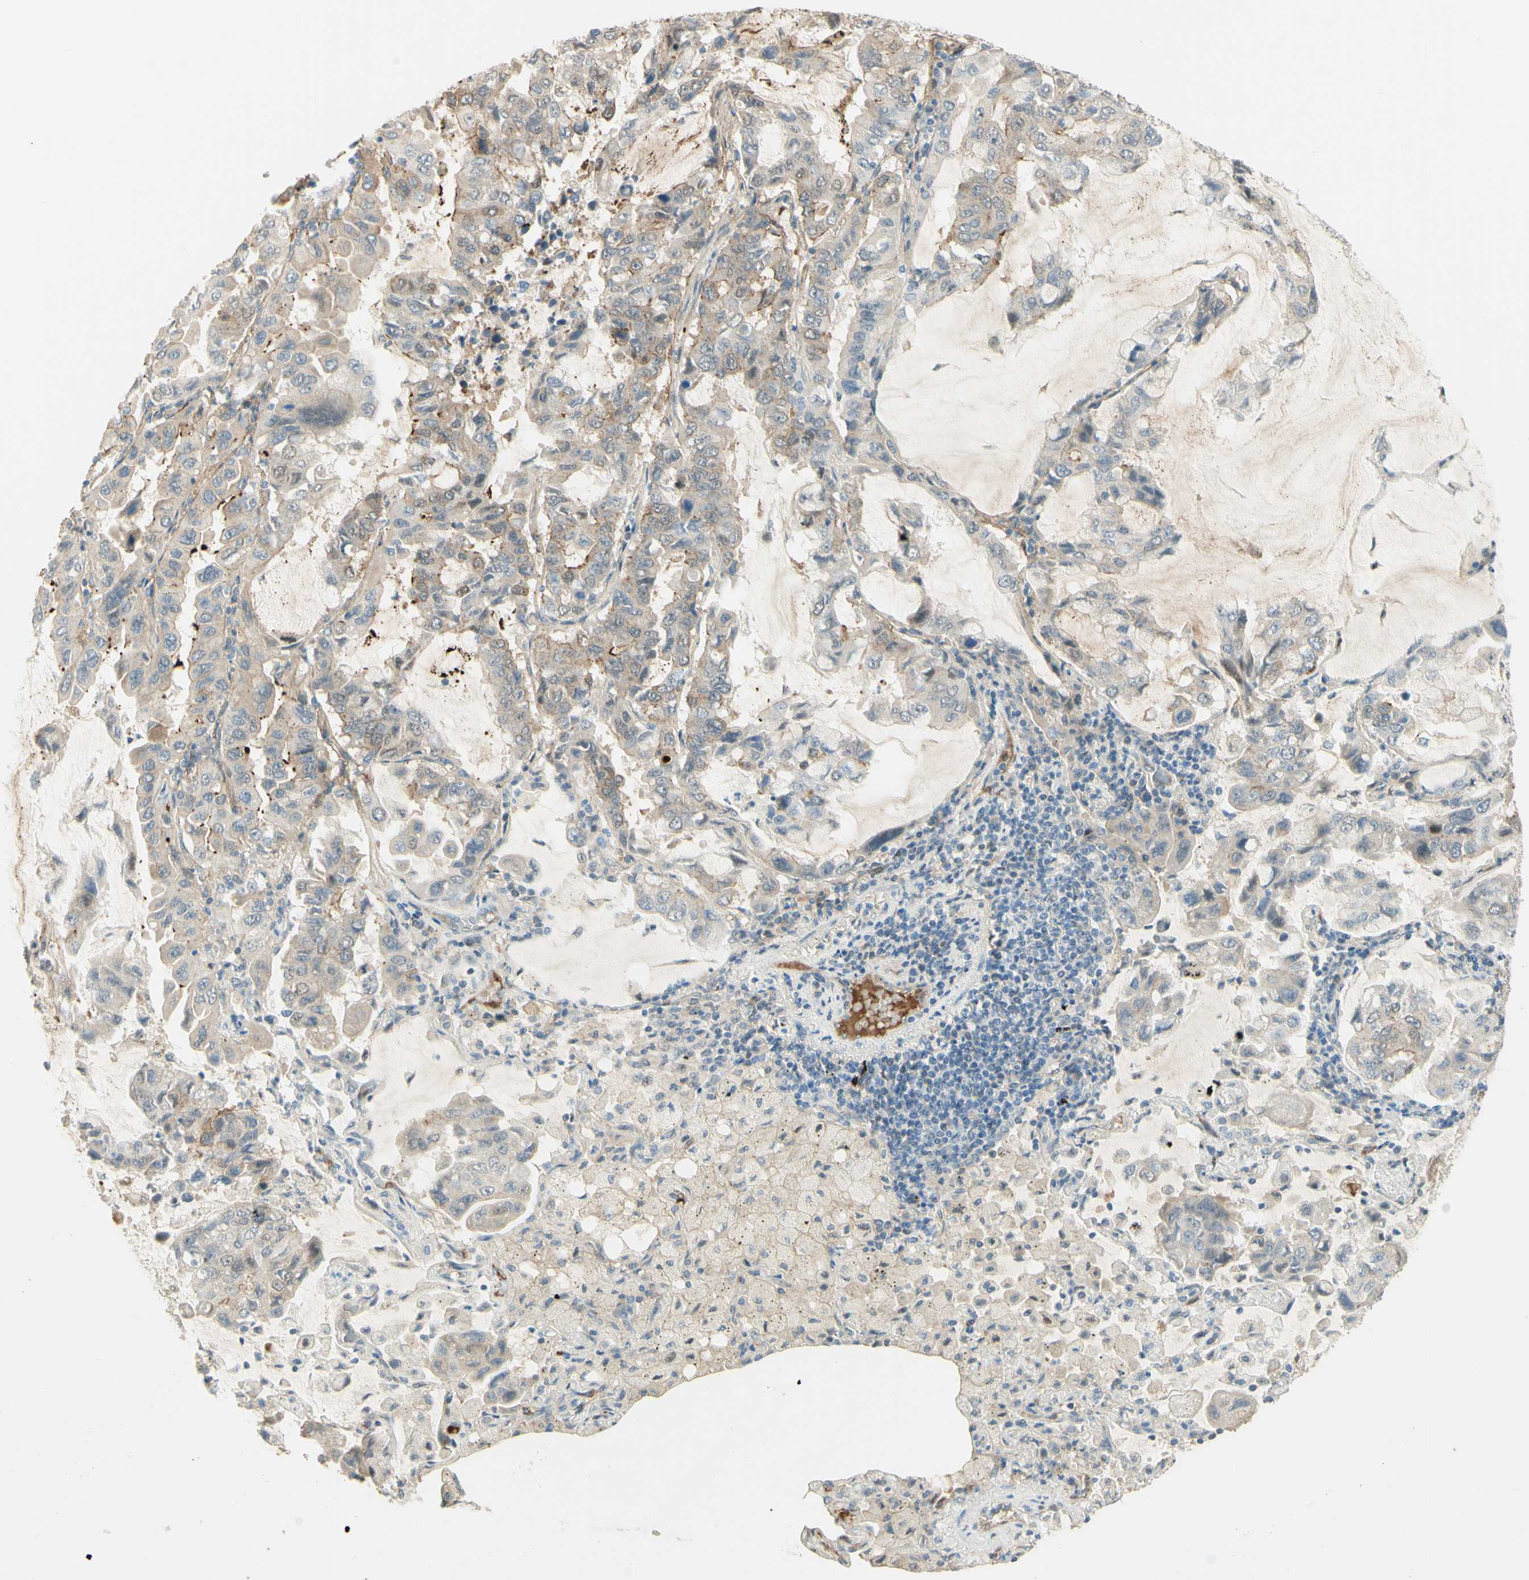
{"staining": {"intensity": "weak", "quantity": "<25%", "location": "cytoplasmic/membranous"}, "tissue": "lung cancer", "cell_type": "Tumor cells", "image_type": "cancer", "snomed": [{"axis": "morphology", "description": "Adenocarcinoma, NOS"}, {"axis": "topography", "description": "Lung"}], "caption": "A high-resolution histopathology image shows immunohistochemistry (IHC) staining of adenocarcinoma (lung), which demonstrates no significant positivity in tumor cells.", "gene": "ANGPT2", "patient": {"sex": "male", "age": 64}}